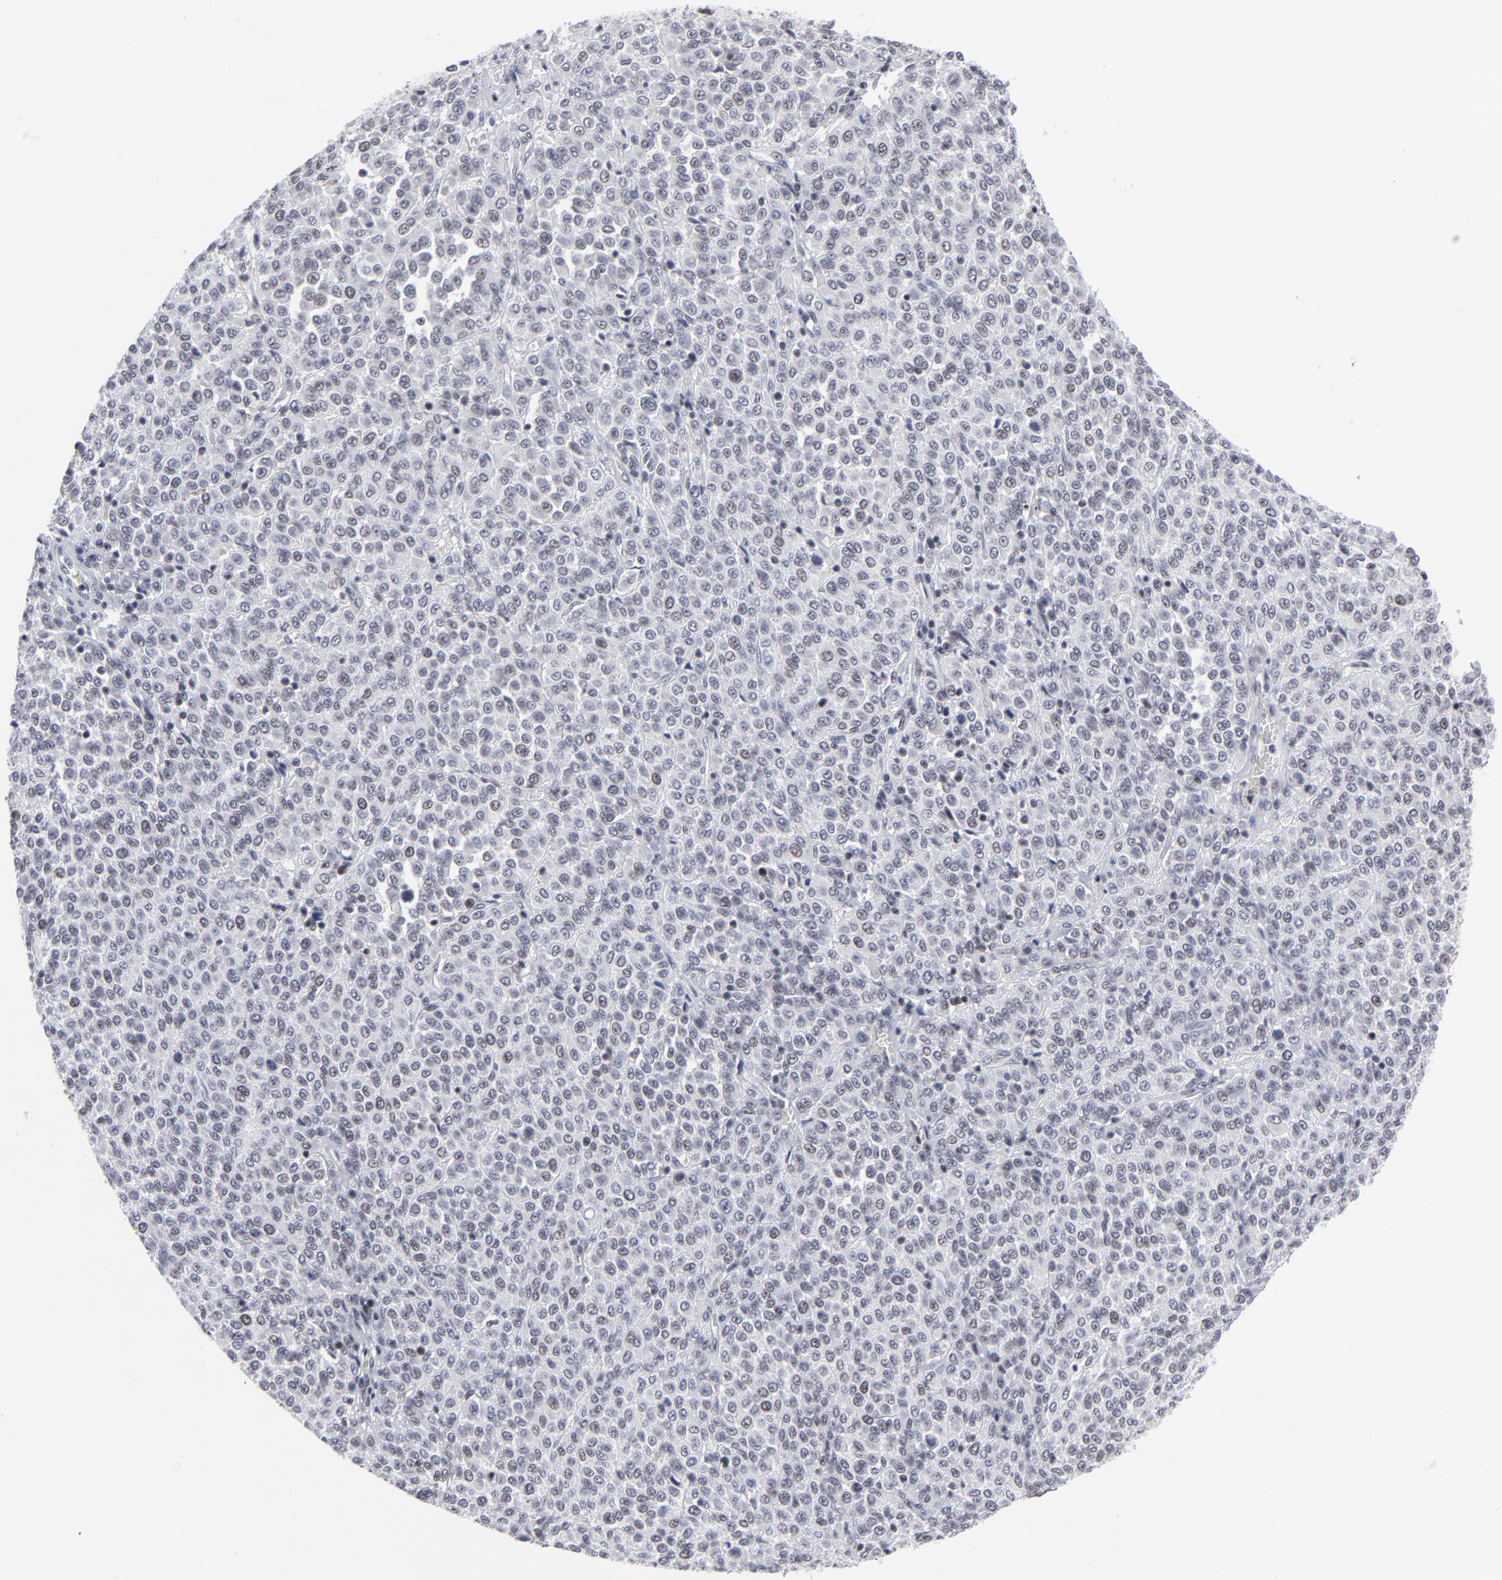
{"staining": {"intensity": "weak", "quantity": "<25%", "location": "nuclear"}, "tissue": "melanoma", "cell_type": "Tumor cells", "image_type": "cancer", "snomed": [{"axis": "morphology", "description": "Malignant melanoma, Metastatic site"}, {"axis": "topography", "description": "Pancreas"}], "caption": "This is an IHC micrograph of melanoma. There is no expression in tumor cells.", "gene": "SP2", "patient": {"sex": "female", "age": 30}}